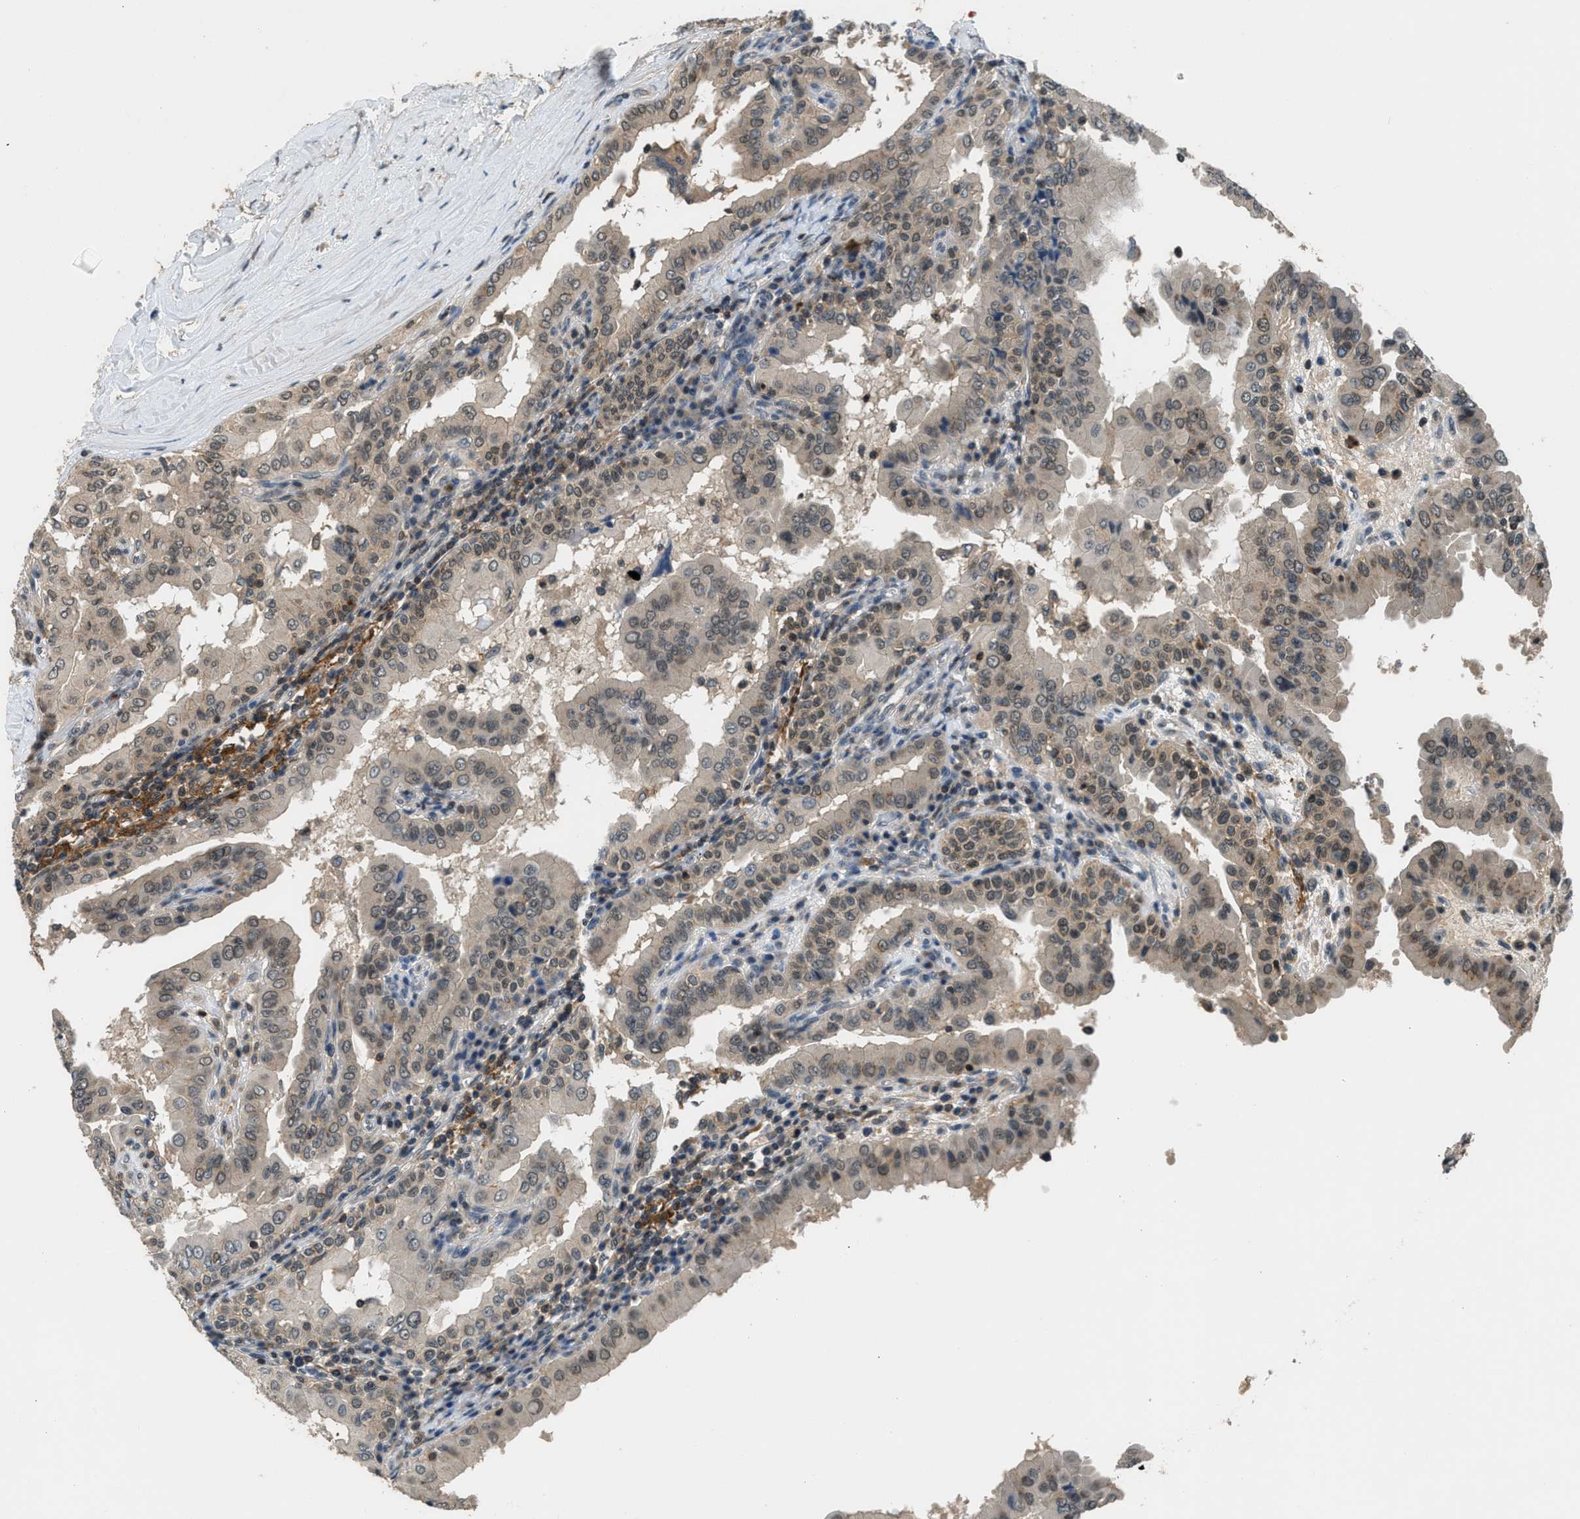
{"staining": {"intensity": "weak", "quantity": ">75%", "location": "cytoplasmic/membranous,nuclear"}, "tissue": "thyroid cancer", "cell_type": "Tumor cells", "image_type": "cancer", "snomed": [{"axis": "morphology", "description": "Papillary adenocarcinoma, NOS"}, {"axis": "topography", "description": "Thyroid gland"}], "caption": "A photomicrograph showing weak cytoplasmic/membranous and nuclear expression in approximately >75% of tumor cells in papillary adenocarcinoma (thyroid), as visualized by brown immunohistochemical staining.", "gene": "MTMR1", "patient": {"sex": "male", "age": 33}}